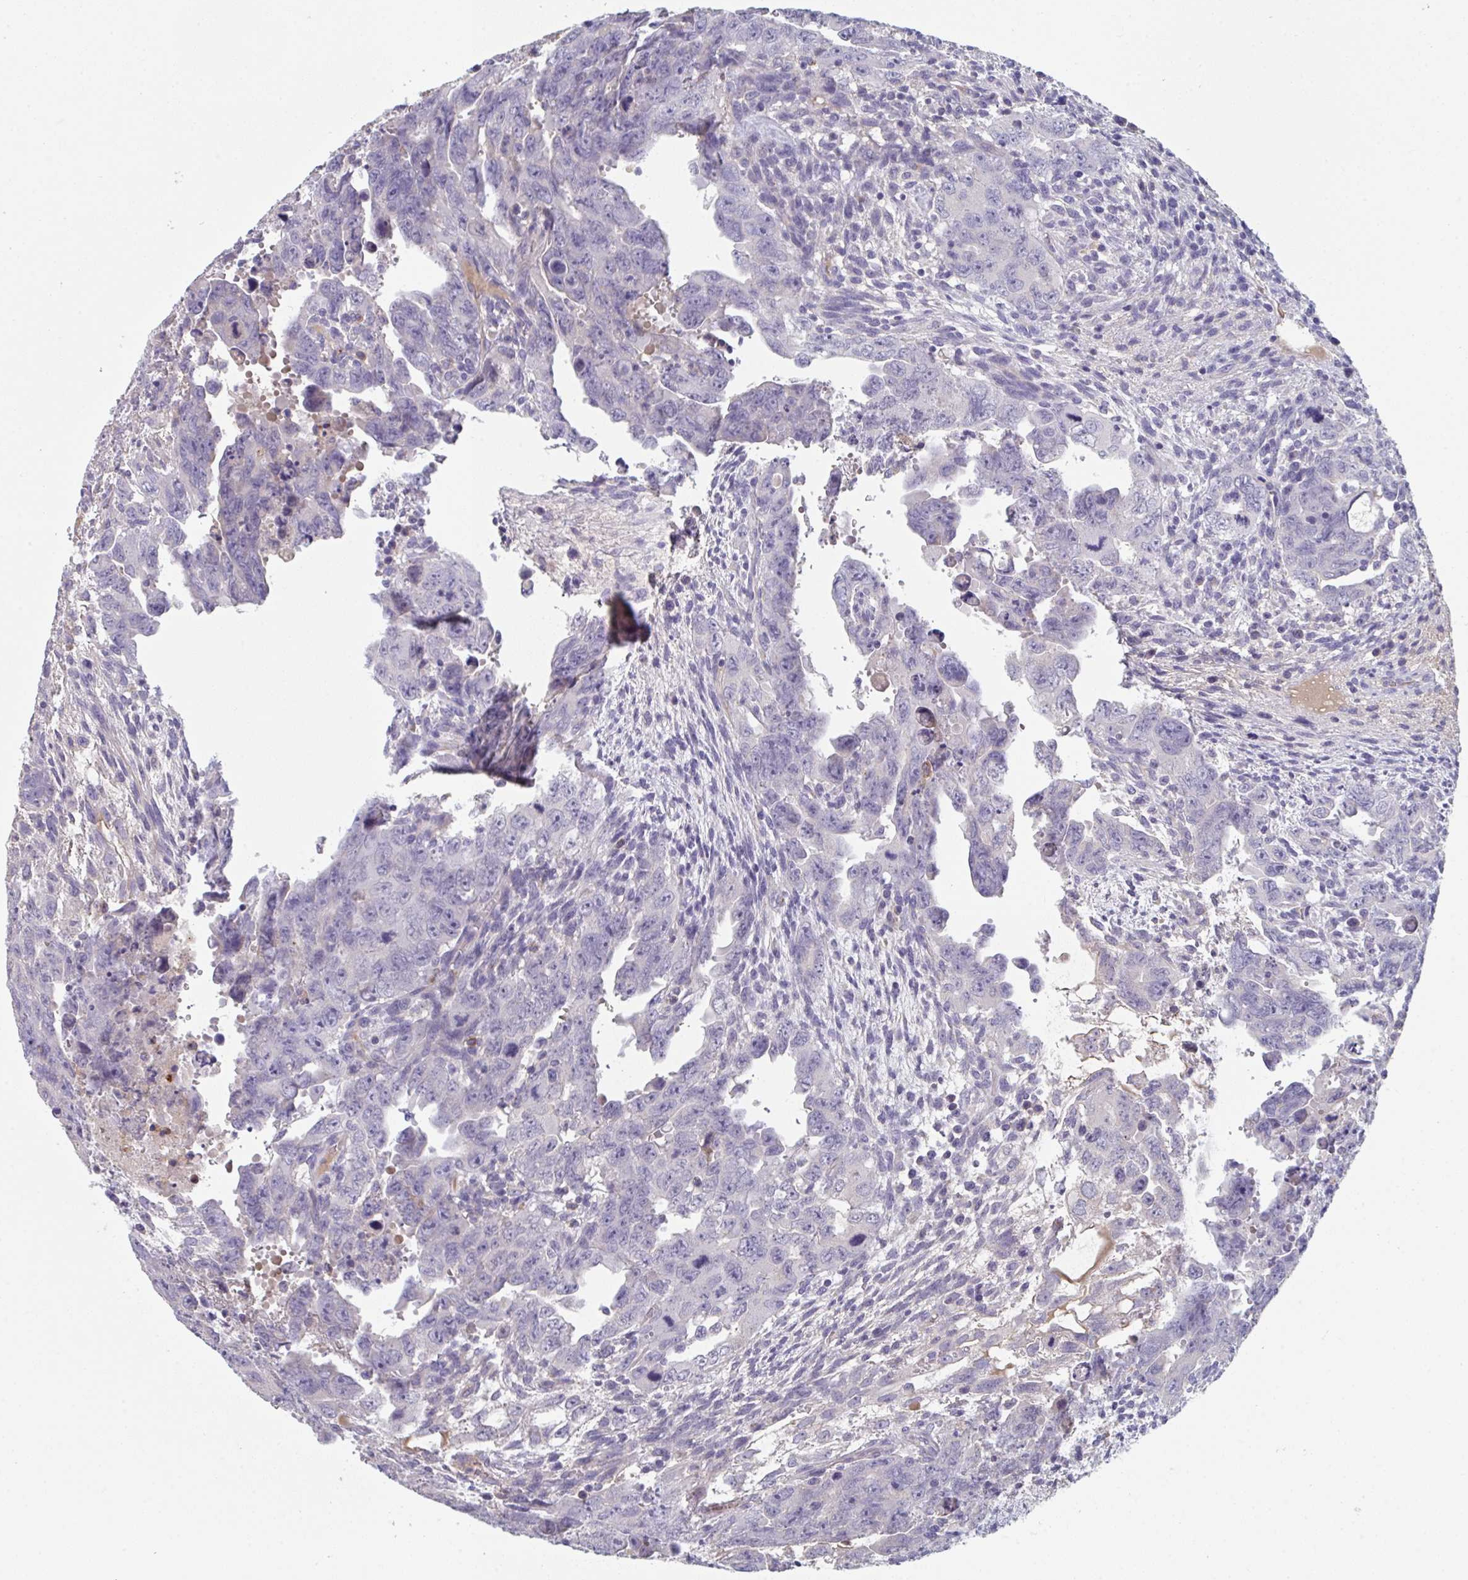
{"staining": {"intensity": "negative", "quantity": "none", "location": "none"}, "tissue": "testis cancer", "cell_type": "Tumor cells", "image_type": "cancer", "snomed": [{"axis": "morphology", "description": "Carcinoma, Embryonal, NOS"}, {"axis": "topography", "description": "Testis"}], "caption": "DAB immunohistochemical staining of embryonal carcinoma (testis) exhibits no significant expression in tumor cells.", "gene": "HGFAC", "patient": {"sex": "male", "age": 24}}